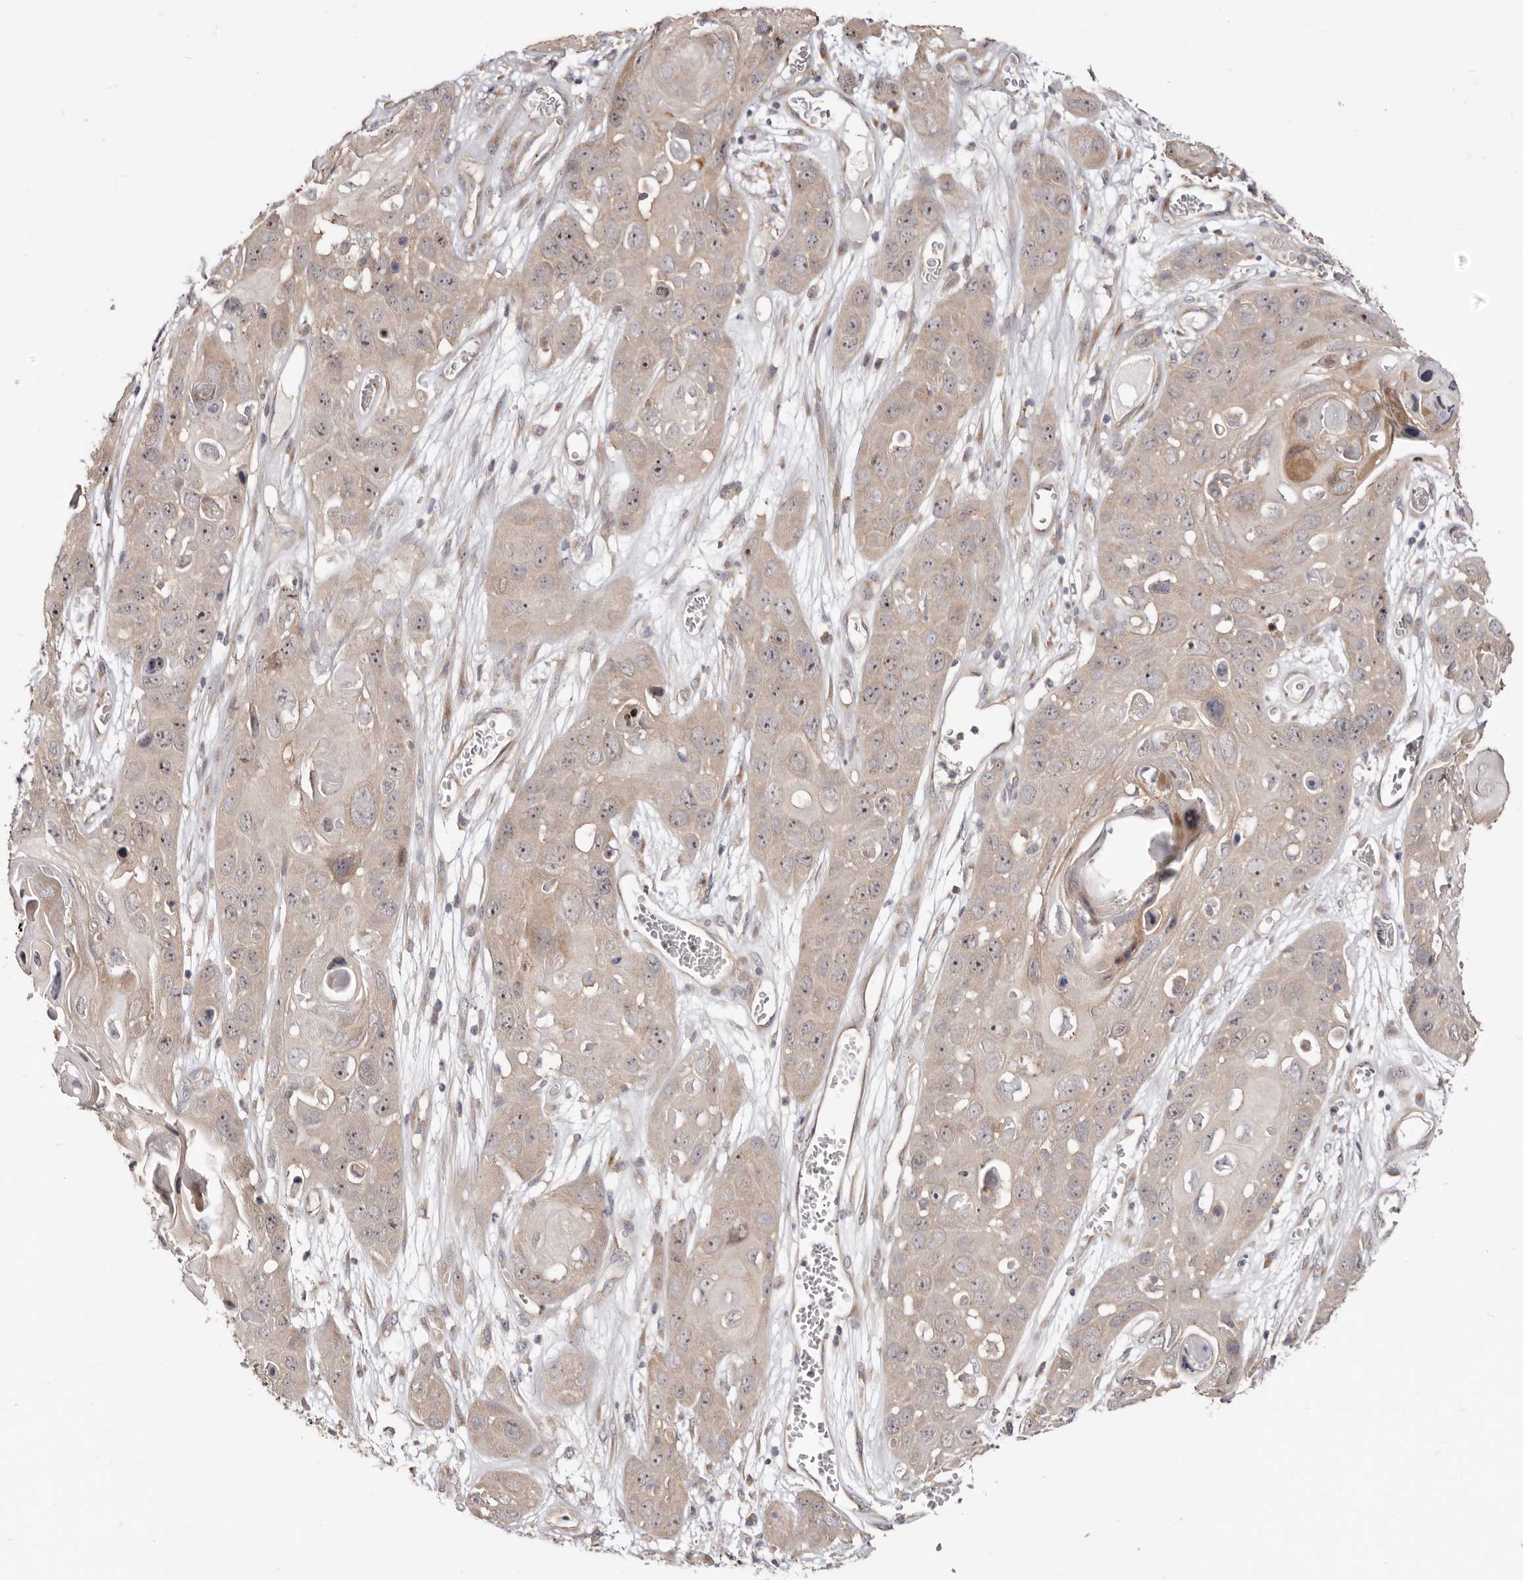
{"staining": {"intensity": "weak", "quantity": "25%-75%", "location": "nuclear"}, "tissue": "skin cancer", "cell_type": "Tumor cells", "image_type": "cancer", "snomed": [{"axis": "morphology", "description": "Squamous cell carcinoma, NOS"}, {"axis": "topography", "description": "Skin"}], "caption": "Immunohistochemistry (IHC) of human skin cancer (squamous cell carcinoma) shows low levels of weak nuclear positivity in about 25%-75% of tumor cells.", "gene": "GPATCH4", "patient": {"sex": "male", "age": 55}}